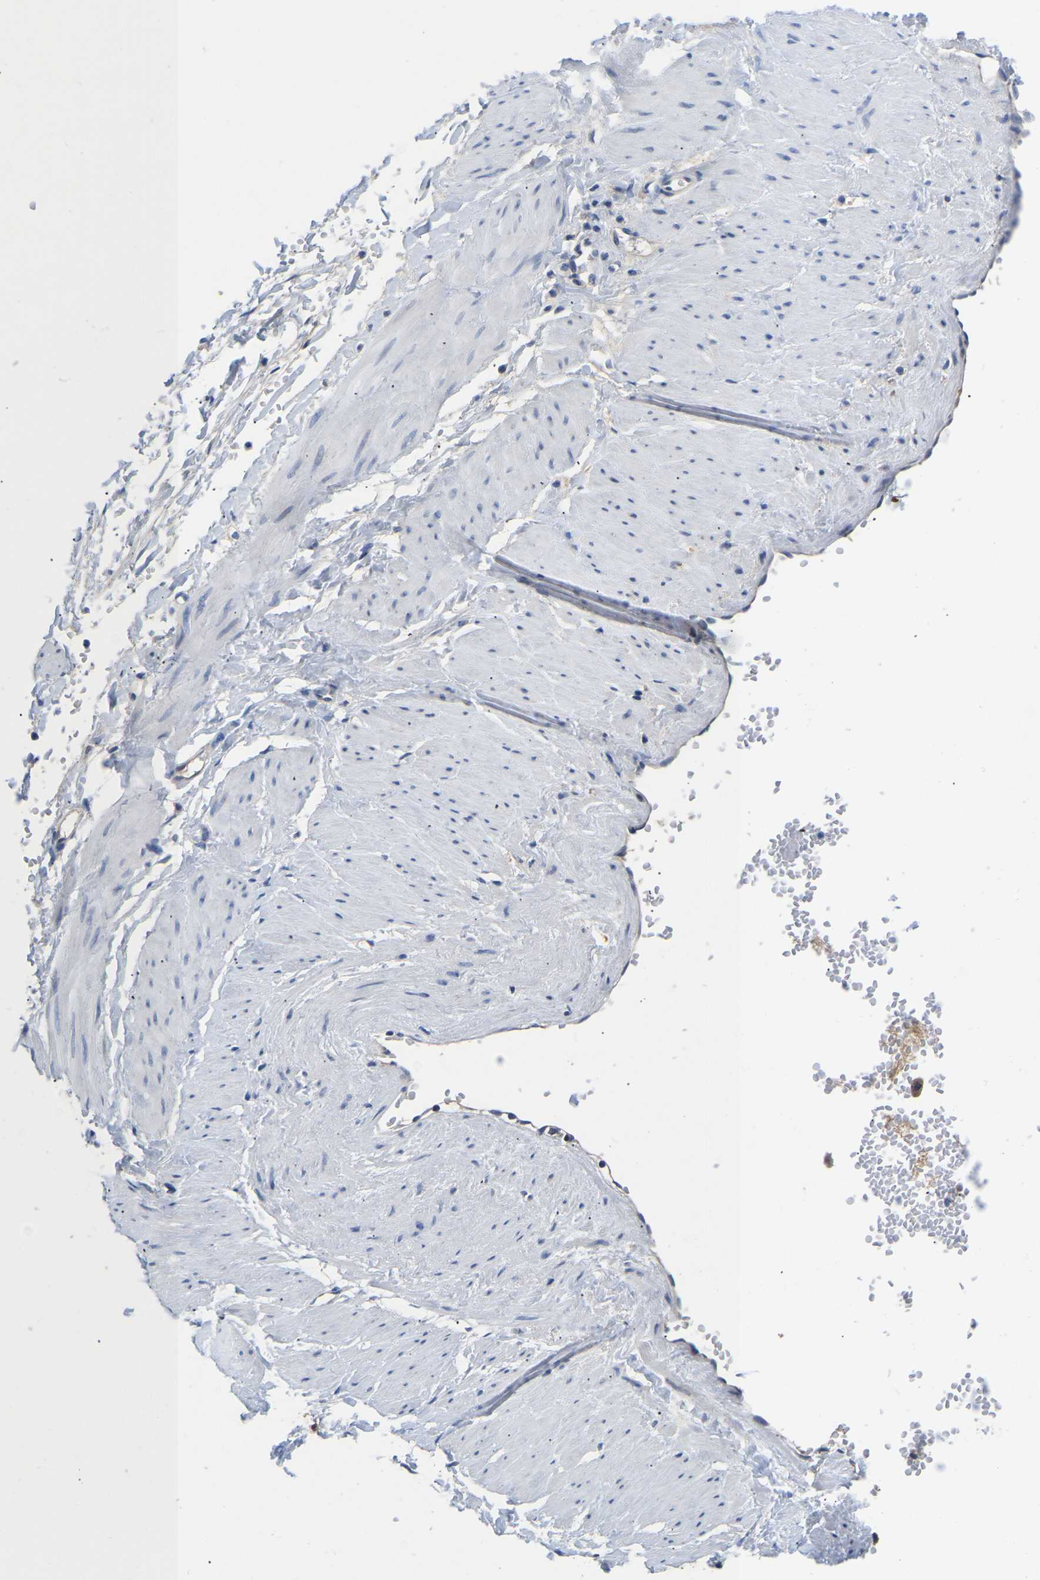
{"staining": {"intensity": "moderate", "quantity": ">75%", "location": "cytoplasmic/membranous"}, "tissue": "adipose tissue", "cell_type": "Adipocytes", "image_type": "normal", "snomed": [{"axis": "morphology", "description": "Normal tissue, NOS"}, {"axis": "topography", "description": "Soft tissue"}], "caption": "Immunohistochemistry histopathology image of unremarkable adipose tissue stained for a protein (brown), which exhibits medium levels of moderate cytoplasmic/membranous positivity in about >75% of adipocytes.", "gene": "ABCA10", "patient": {"sex": "male", "age": 72}}